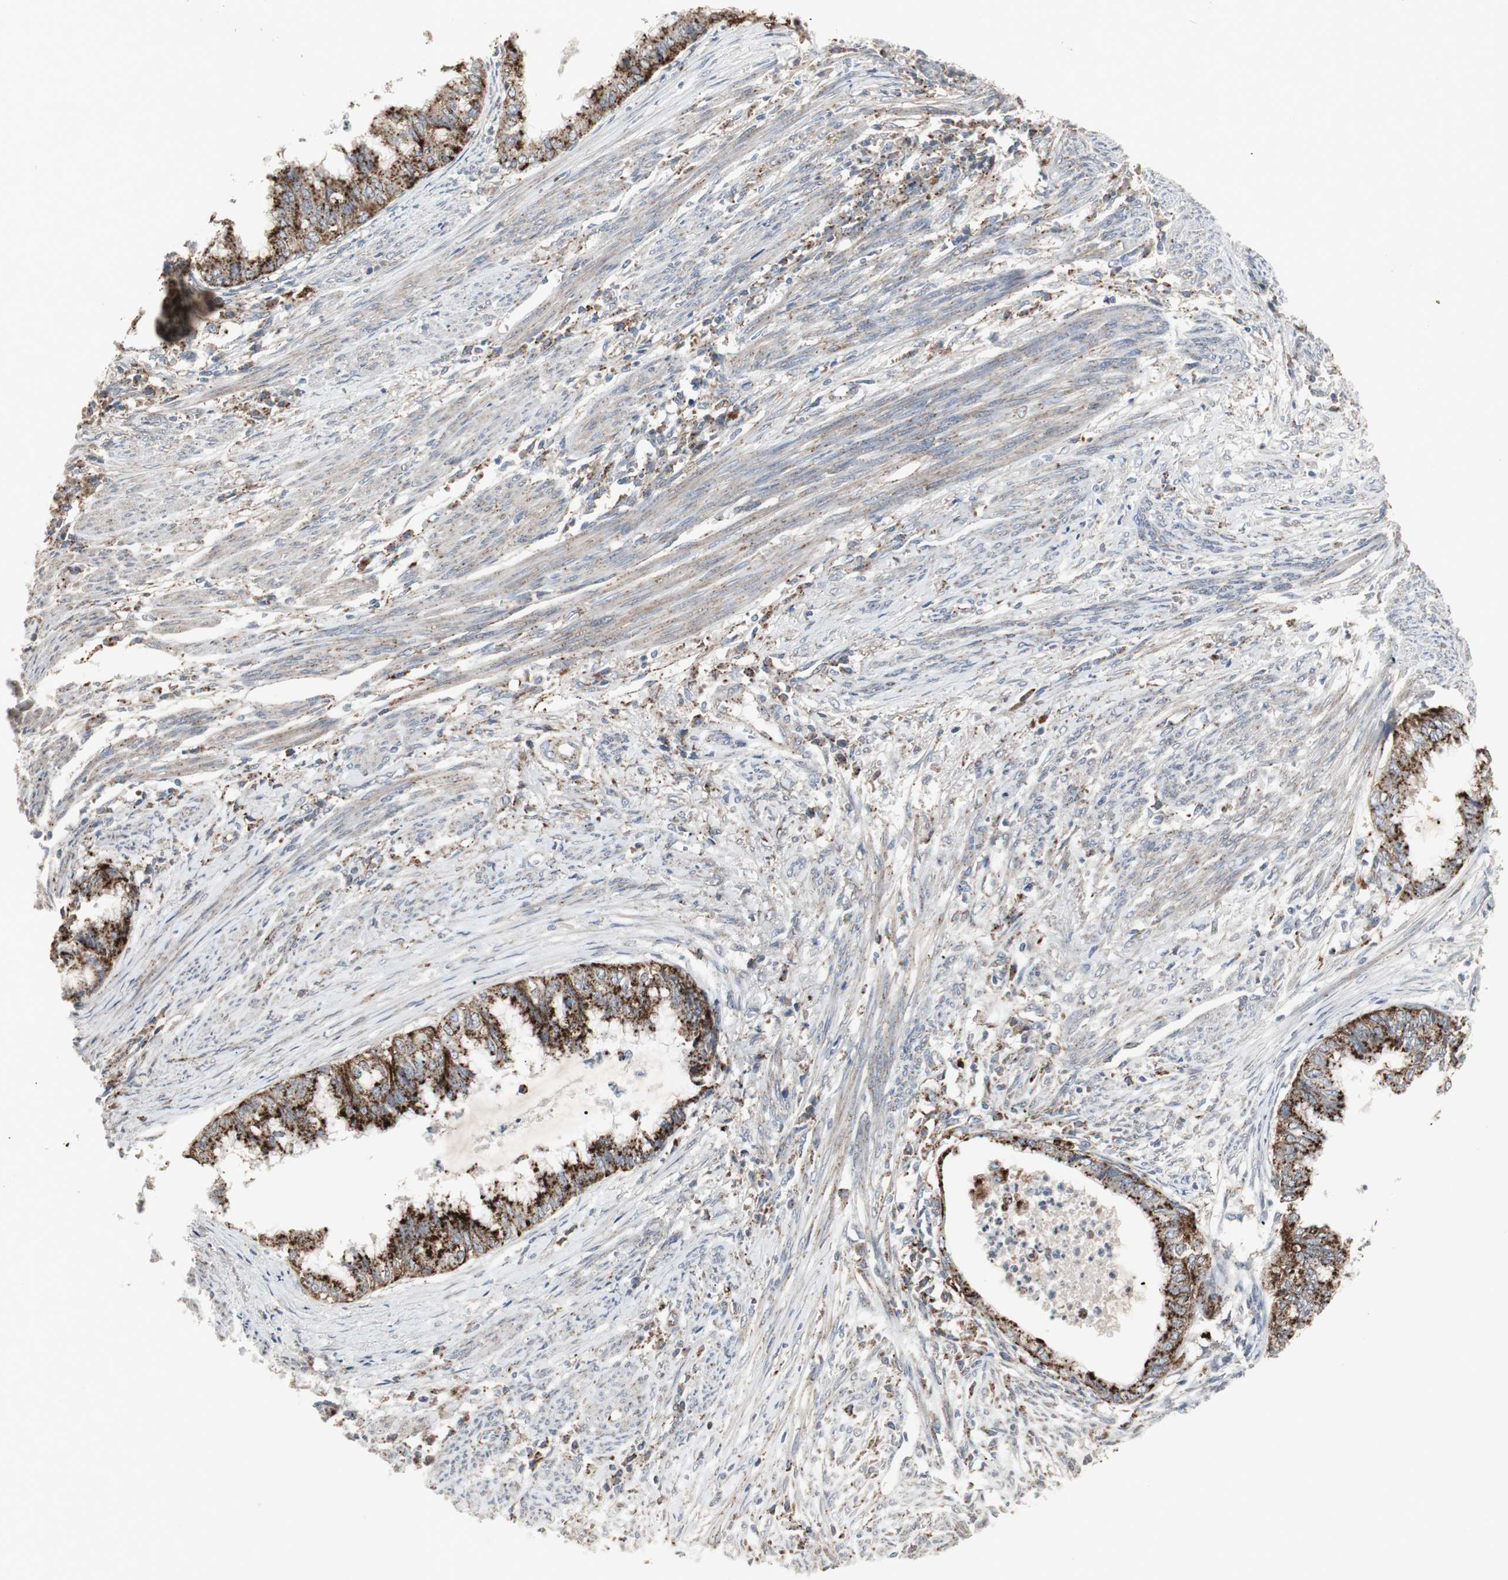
{"staining": {"intensity": "strong", "quantity": ">75%", "location": "cytoplasmic/membranous"}, "tissue": "endometrial cancer", "cell_type": "Tumor cells", "image_type": "cancer", "snomed": [{"axis": "morphology", "description": "Adenocarcinoma, NOS"}, {"axis": "topography", "description": "Endometrium"}], "caption": "Endometrial cancer stained with immunohistochemistry demonstrates strong cytoplasmic/membranous positivity in about >75% of tumor cells.", "gene": "GBA1", "patient": {"sex": "female", "age": 79}}